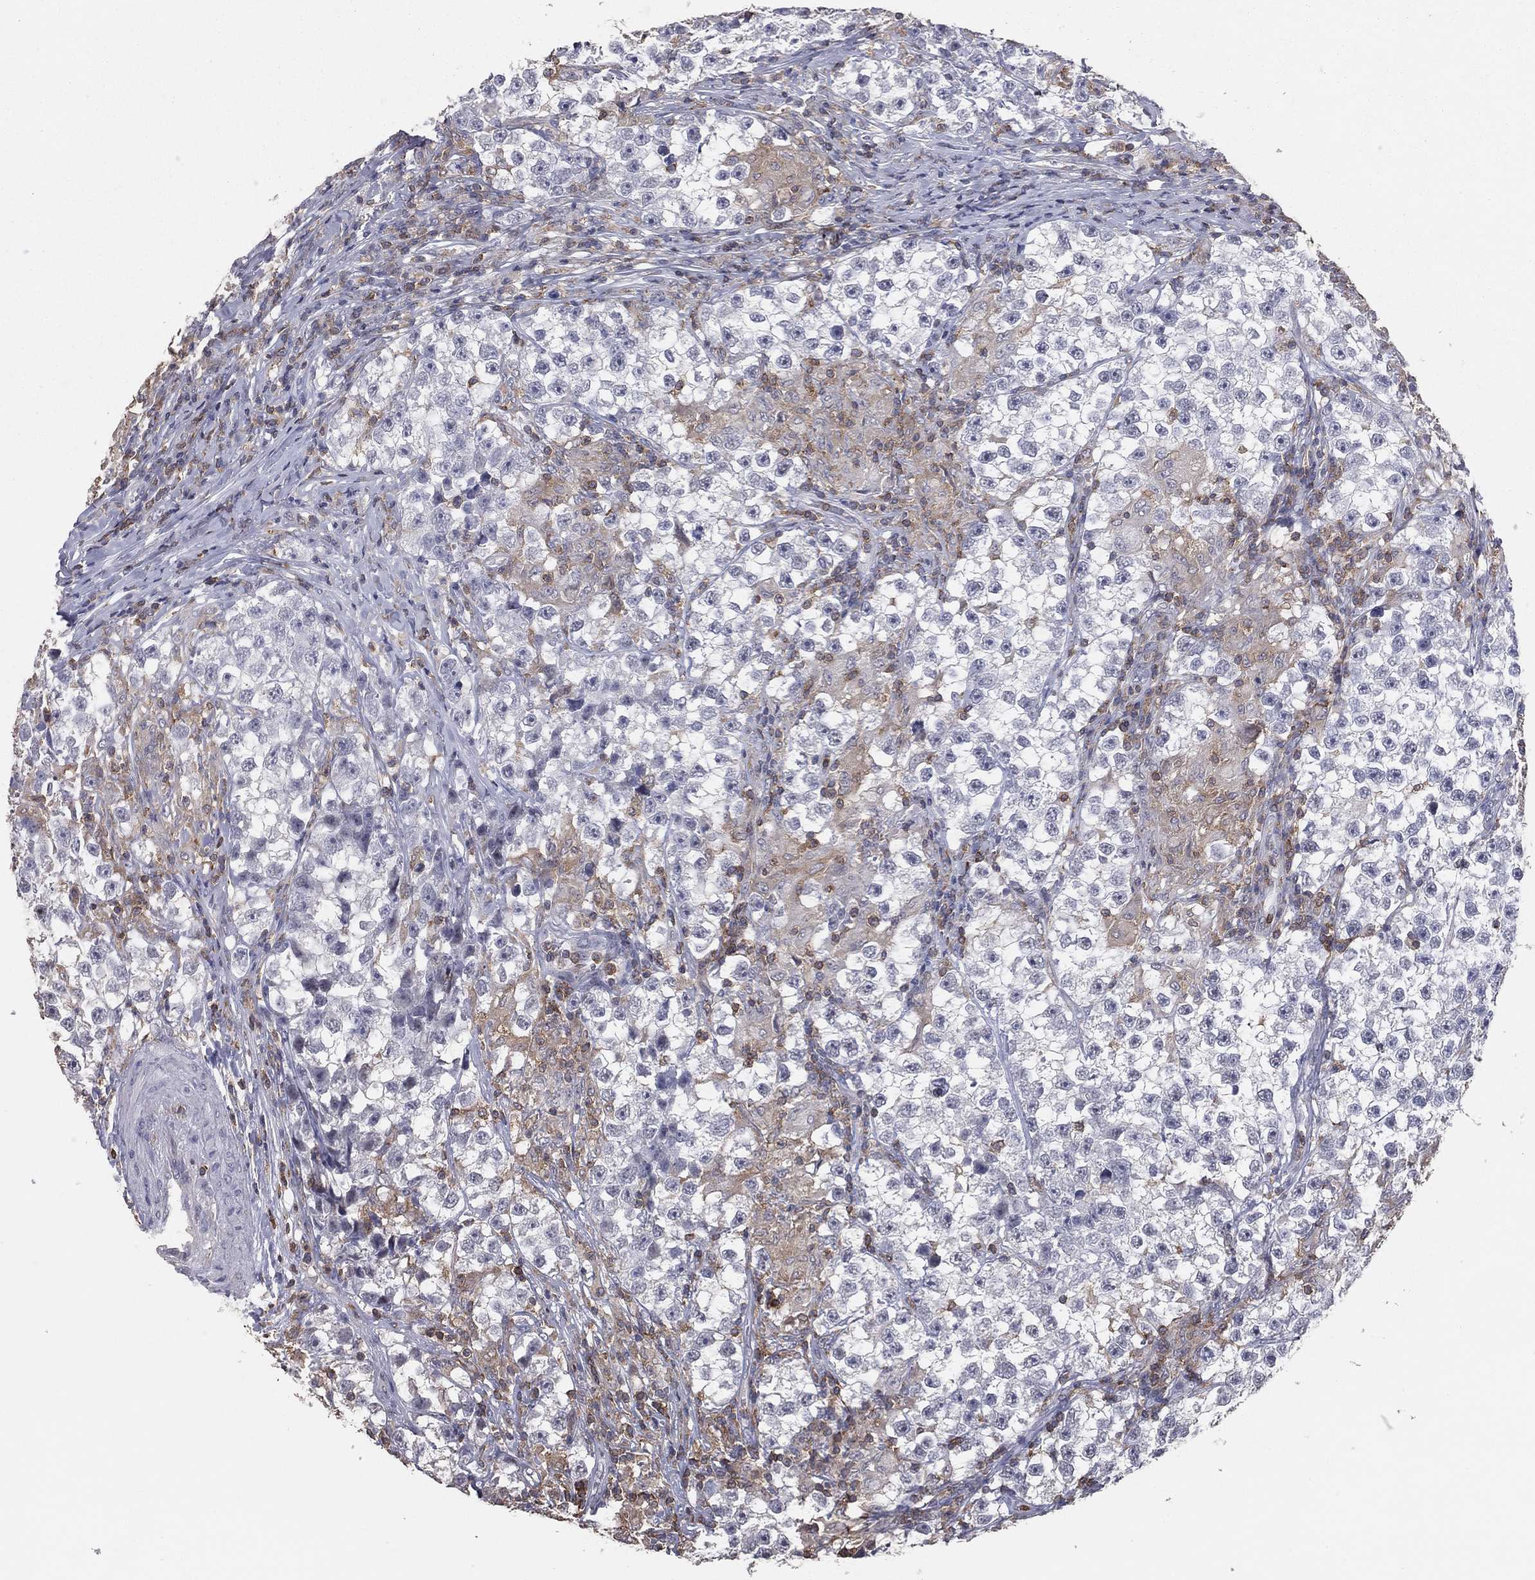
{"staining": {"intensity": "negative", "quantity": "none", "location": "none"}, "tissue": "testis cancer", "cell_type": "Tumor cells", "image_type": "cancer", "snomed": [{"axis": "morphology", "description": "Seminoma, NOS"}, {"axis": "topography", "description": "Testis"}], "caption": "Immunohistochemistry histopathology image of neoplastic tissue: human testis cancer (seminoma) stained with DAB reveals no significant protein expression in tumor cells. (DAB immunohistochemistry visualized using brightfield microscopy, high magnification).", "gene": "PSTPIP1", "patient": {"sex": "male", "age": 46}}